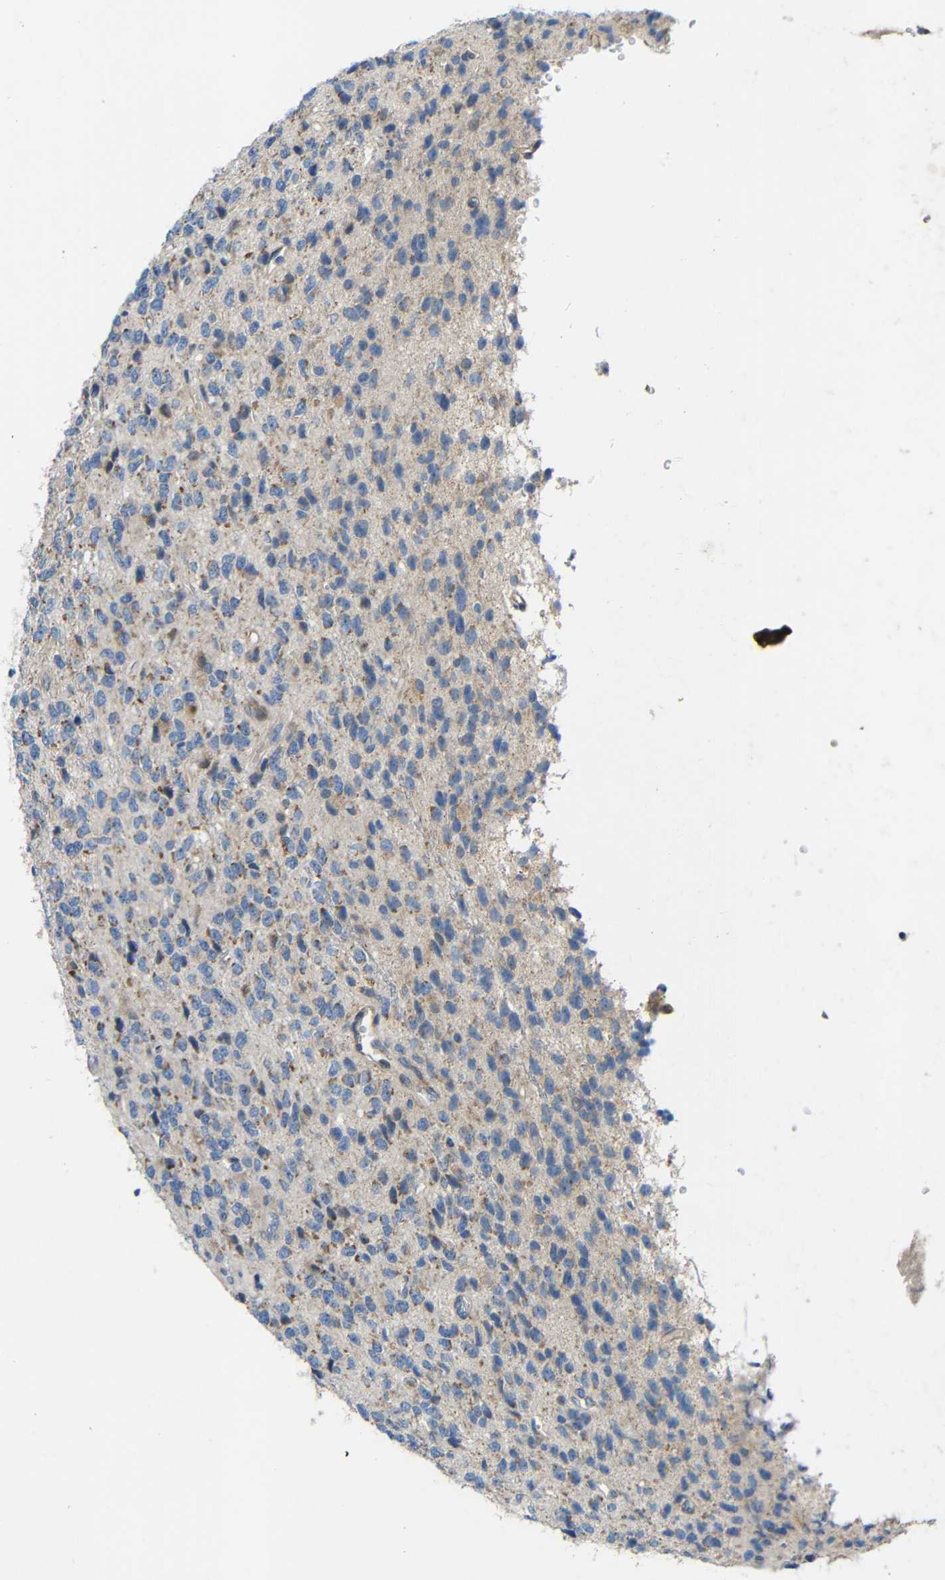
{"staining": {"intensity": "negative", "quantity": "none", "location": "none"}, "tissue": "glioma", "cell_type": "Tumor cells", "image_type": "cancer", "snomed": [{"axis": "morphology", "description": "Glioma, malignant, High grade"}, {"axis": "topography", "description": "pancreas cauda"}], "caption": "IHC of glioma reveals no positivity in tumor cells. (DAB (3,3'-diaminobenzidine) IHC visualized using brightfield microscopy, high magnification).", "gene": "TMEM25", "patient": {"sex": "male", "age": 60}}